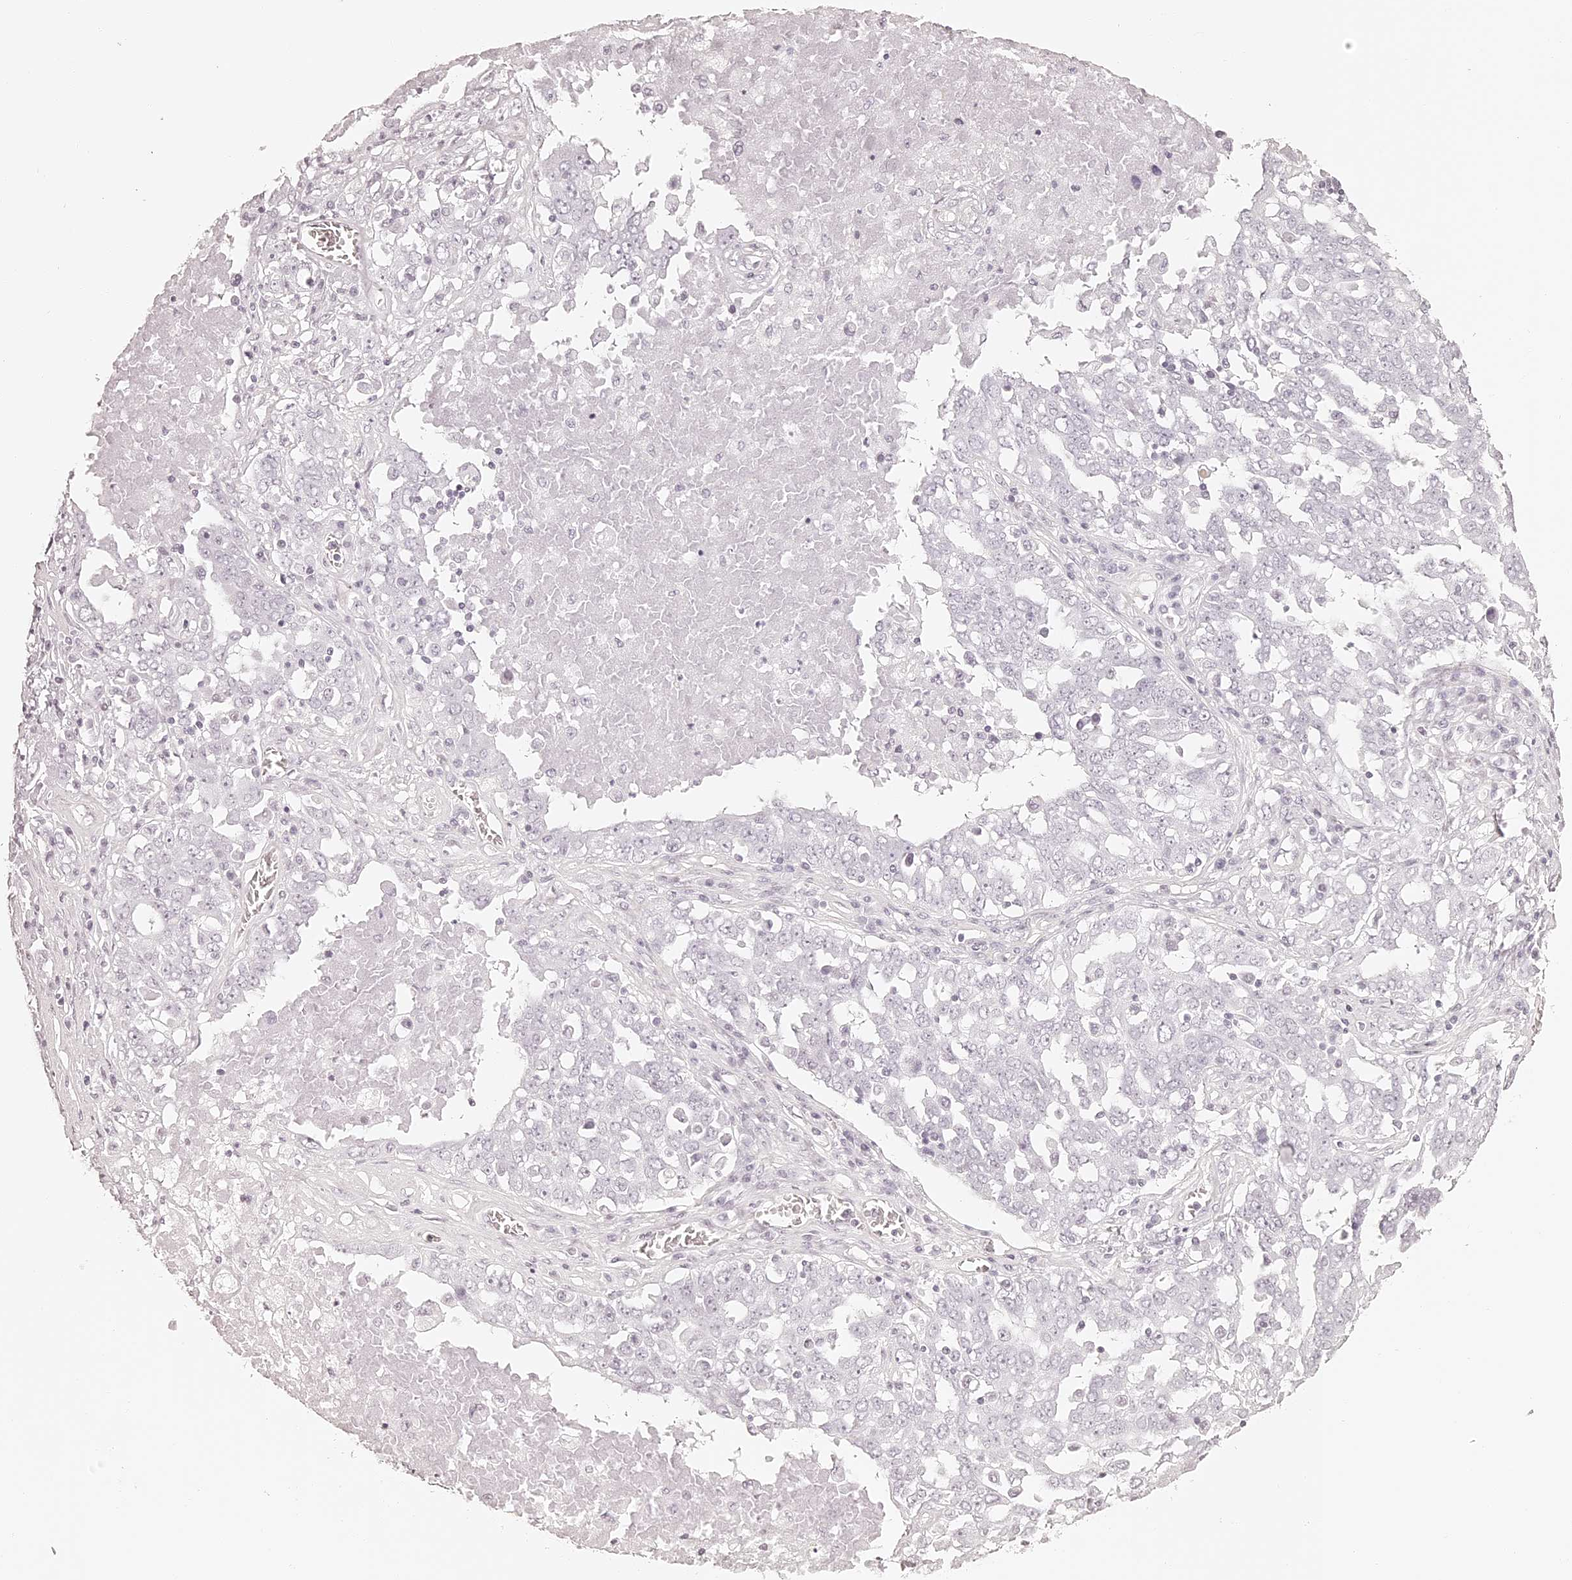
{"staining": {"intensity": "negative", "quantity": "none", "location": "none"}, "tissue": "ovarian cancer", "cell_type": "Tumor cells", "image_type": "cancer", "snomed": [{"axis": "morphology", "description": "Carcinoma, endometroid"}, {"axis": "topography", "description": "Ovary"}], "caption": "The immunohistochemistry image has no significant positivity in tumor cells of ovarian cancer tissue.", "gene": "ELAPOR1", "patient": {"sex": "female", "age": 62}}